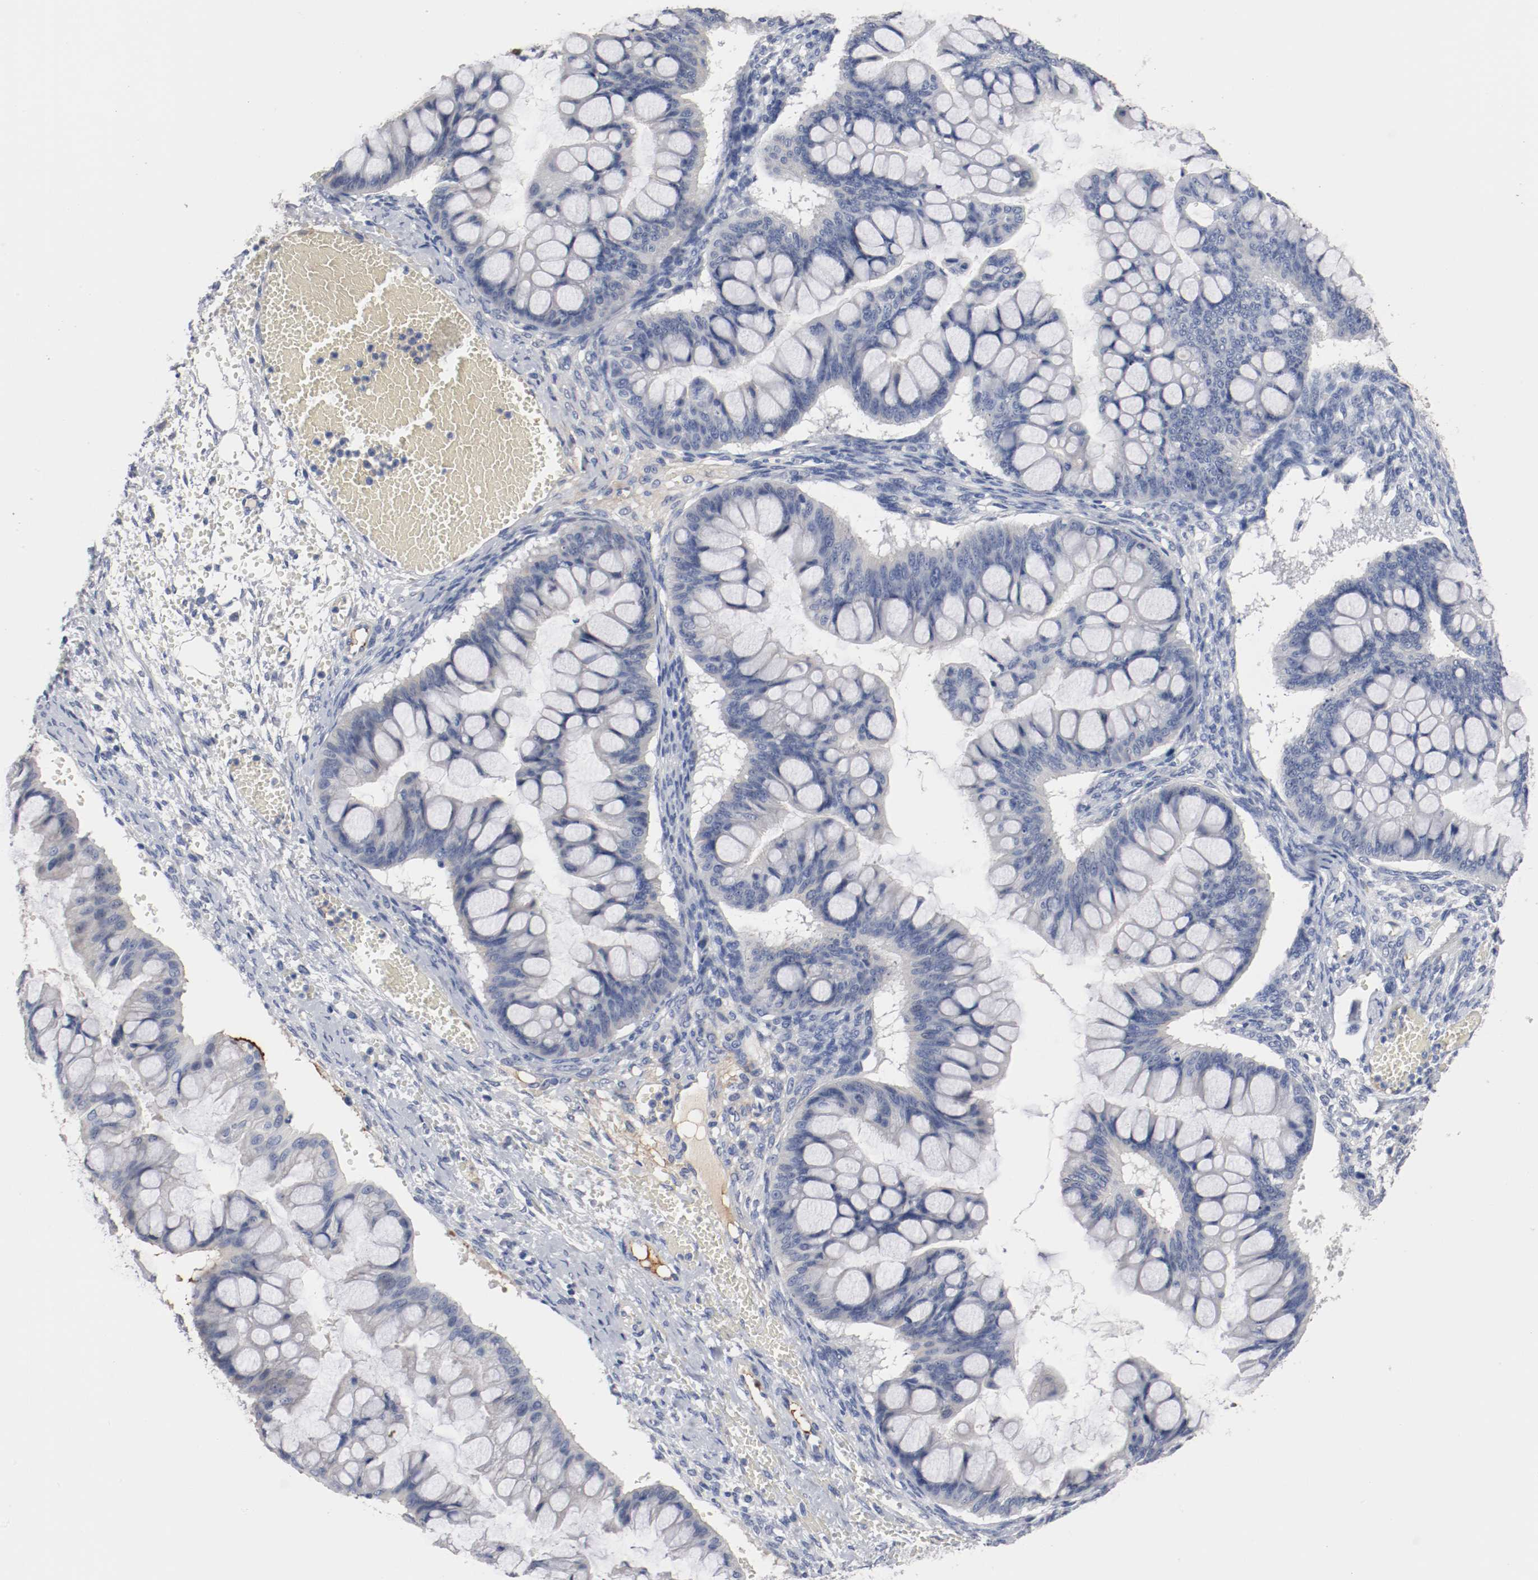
{"staining": {"intensity": "weak", "quantity": "<25%", "location": "cytoplasmic/membranous"}, "tissue": "ovarian cancer", "cell_type": "Tumor cells", "image_type": "cancer", "snomed": [{"axis": "morphology", "description": "Cystadenocarcinoma, mucinous, NOS"}, {"axis": "topography", "description": "Ovary"}], "caption": "This is a histopathology image of immunohistochemistry (IHC) staining of mucinous cystadenocarcinoma (ovarian), which shows no positivity in tumor cells.", "gene": "TNC", "patient": {"sex": "female", "age": 73}}